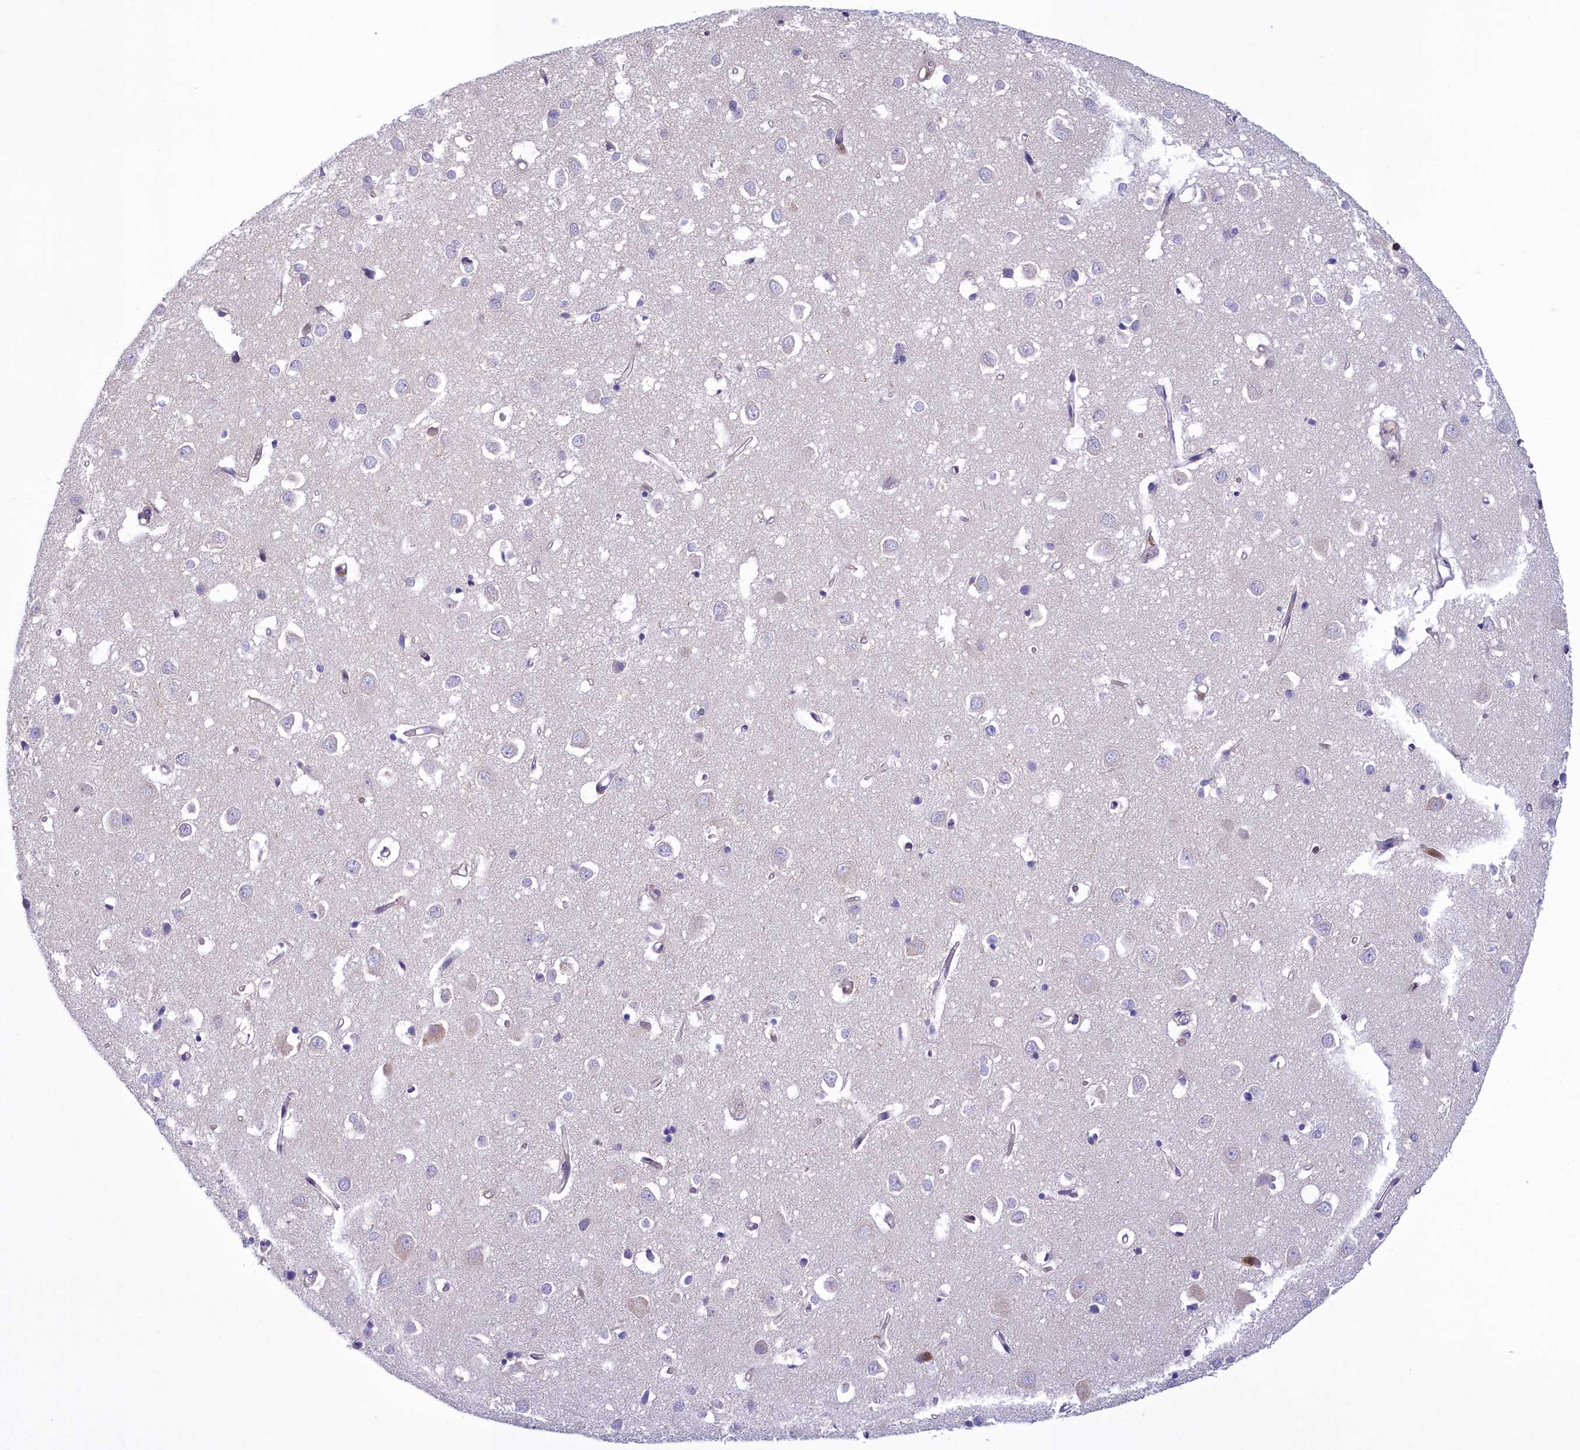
{"staining": {"intensity": "negative", "quantity": "none", "location": "none"}, "tissue": "cerebral cortex", "cell_type": "Endothelial cells", "image_type": "normal", "snomed": [{"axis": "morphology", "description": "Normal tissue, NOS"}, {"axis": "topography", "description": "Cerebral cortex"}], "caption": "High magnification brightfield microscopy of normal cerebral cortex stained with DAB (3,3'-diaminobenzidine) (brown) and counterstained with hematoxylin (blue): endothelial cells show no significant staining. Brightfield microscopy of IHC stained with DAB (brown) and hematoxylin (blue), captured at high magnification.", "gene": "HM13", "patient": {"sex": "female", "age": 64}}